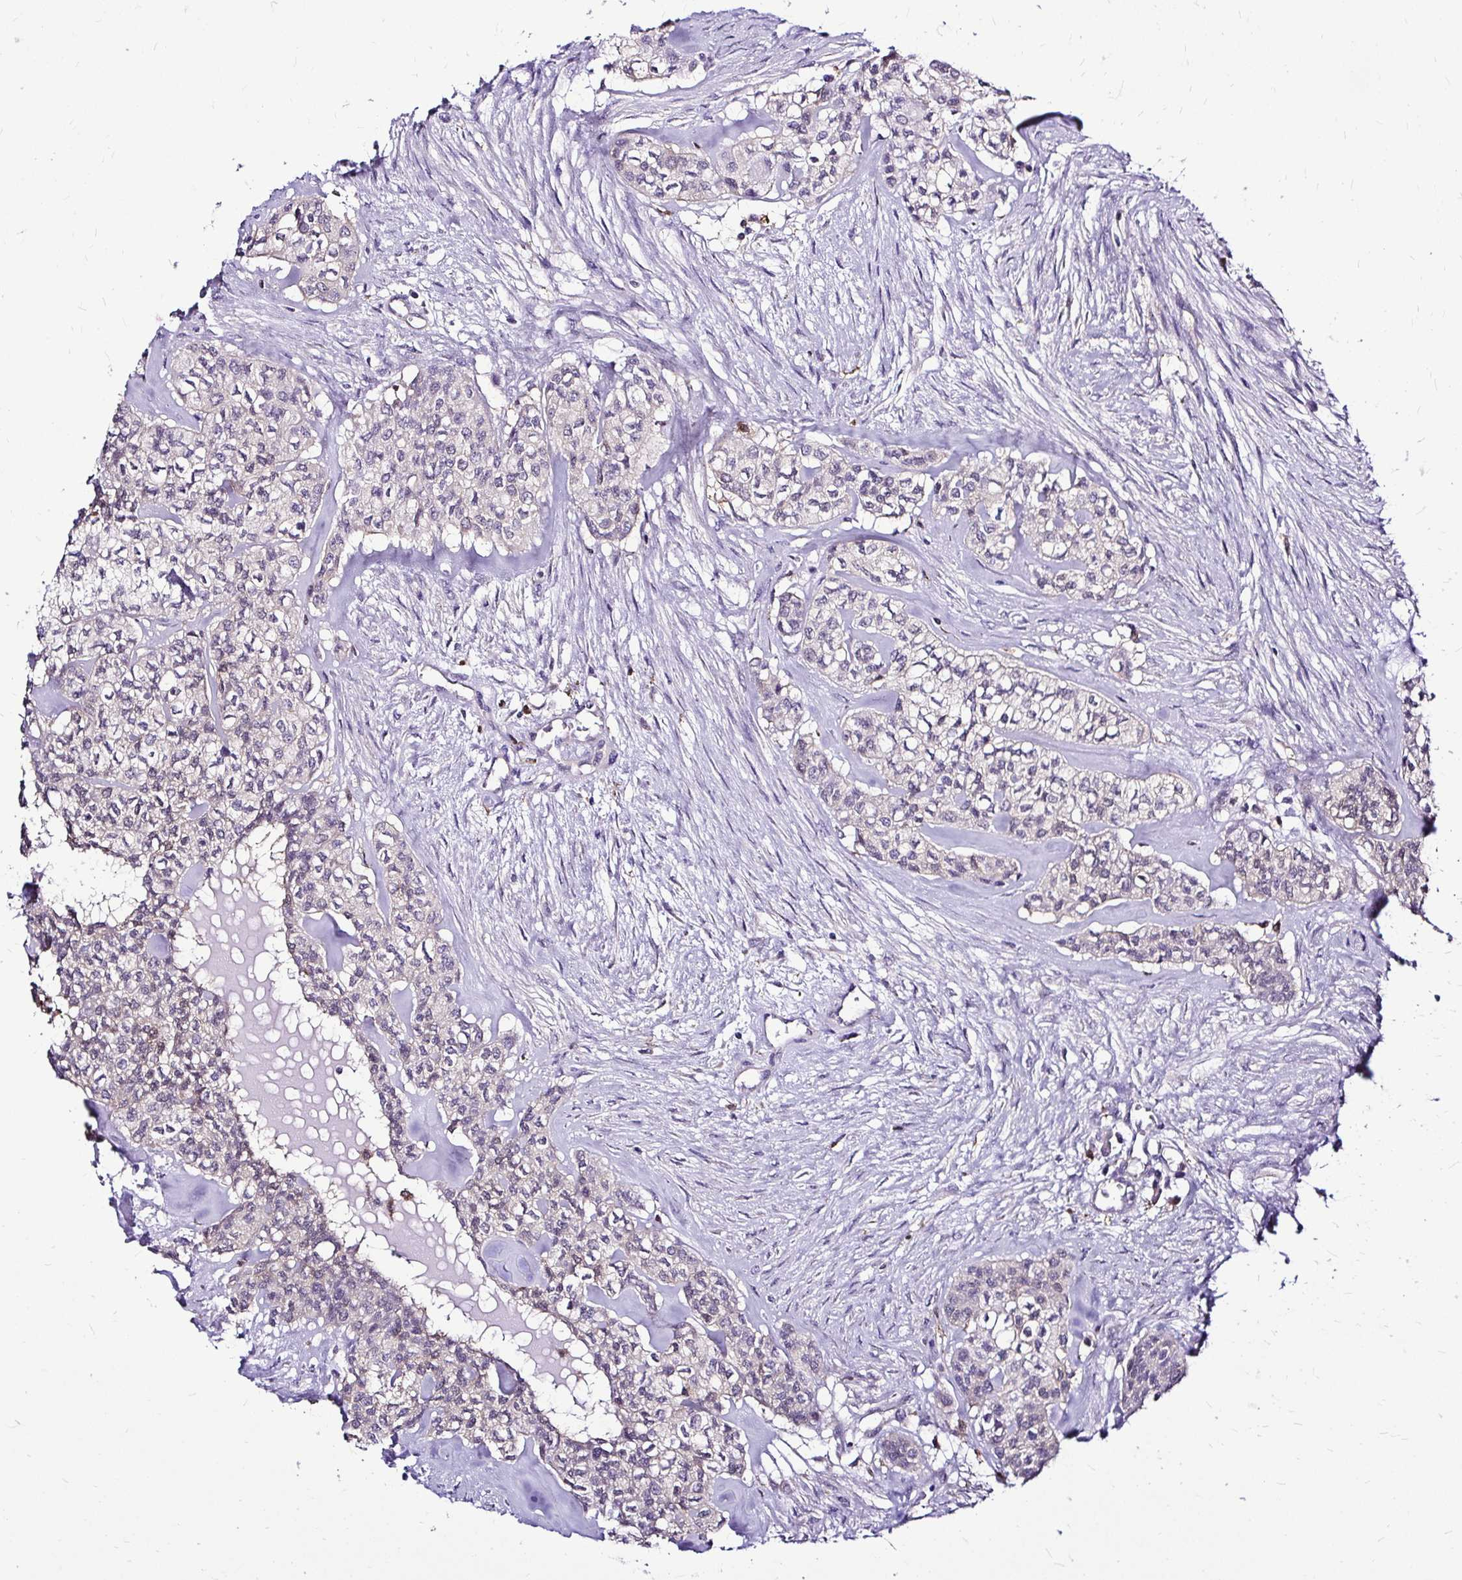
{"staining": {"intensity": "negative", "quantity": "none", "location": "none"}, "tissue": "head and neck cancer", "cell_type": "Tumor cells", "image_type": "cancer", "snomed": [{"axis": "morphology", "description": "Adenocarcinoma, NOS"}, {"axis": "topography", "description": "Head-Neck"}], "caption": "Tumor cells show no significant protein staining in adenocarcinoma (head and neck).", "gene": "IDH1", "patient": {"sex": "male", "age": 81}}